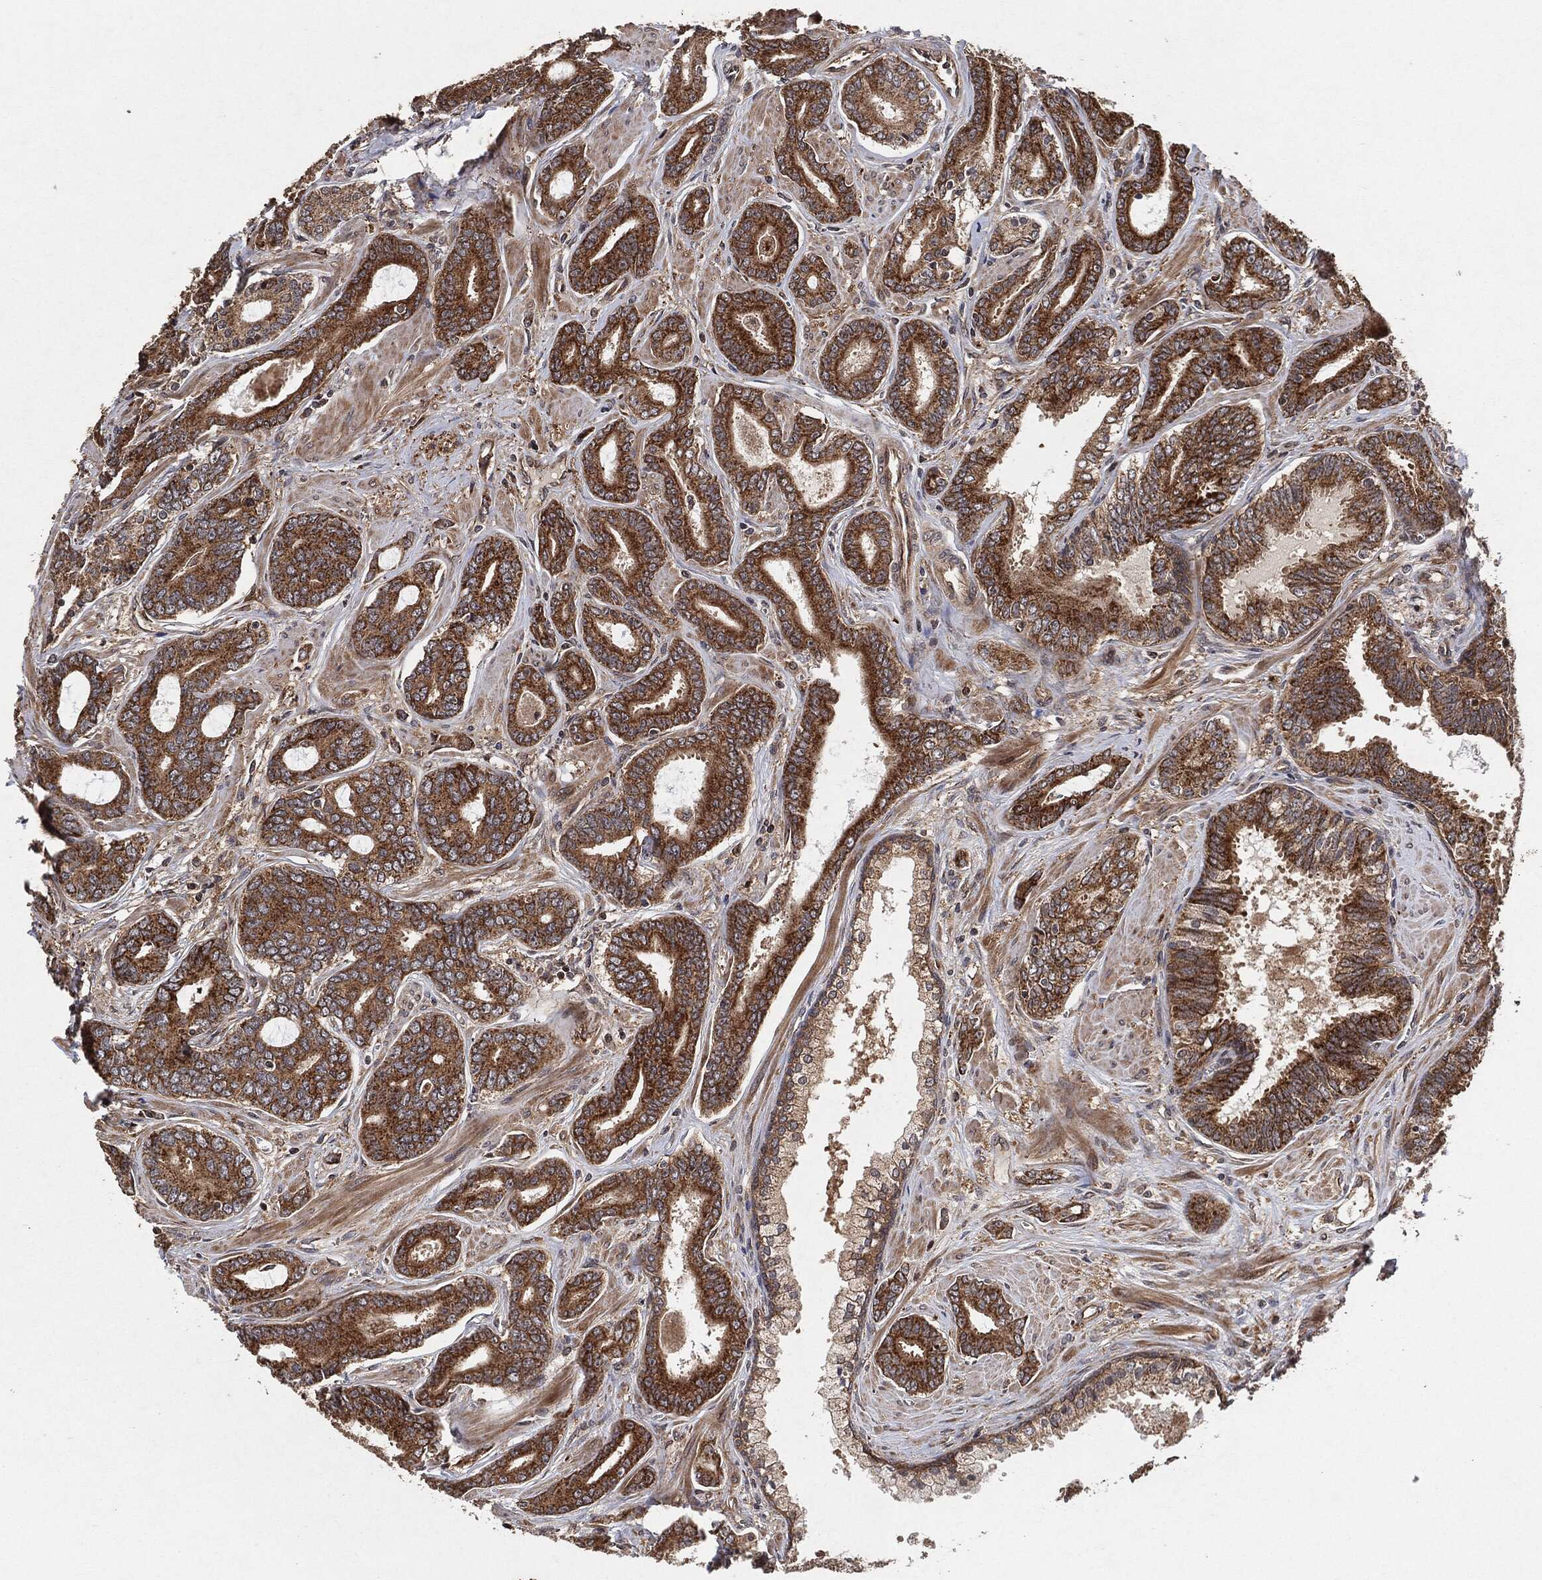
{"staining": {"intensity": "strong", "quantity": ">75%", "location": "cytoplasmic/membranous"}, "tissue": "prostate cancer", "cell_type": "Tumor cells", "image_type": "cancer", "snomed": [{"axis": "morphology", "description": "Adenocarcinoma, NOS"}, {"axis": "topography", "description": "Prostate"}], "caption": "Immunohistochemical staining of prostate adenocarcinoma demonstrates strong cytoplasmic/membranous protein staining in about >75% of tumor cells.", "gene": "BCAR1", "patient": {"sex": "male", "age": 55}}